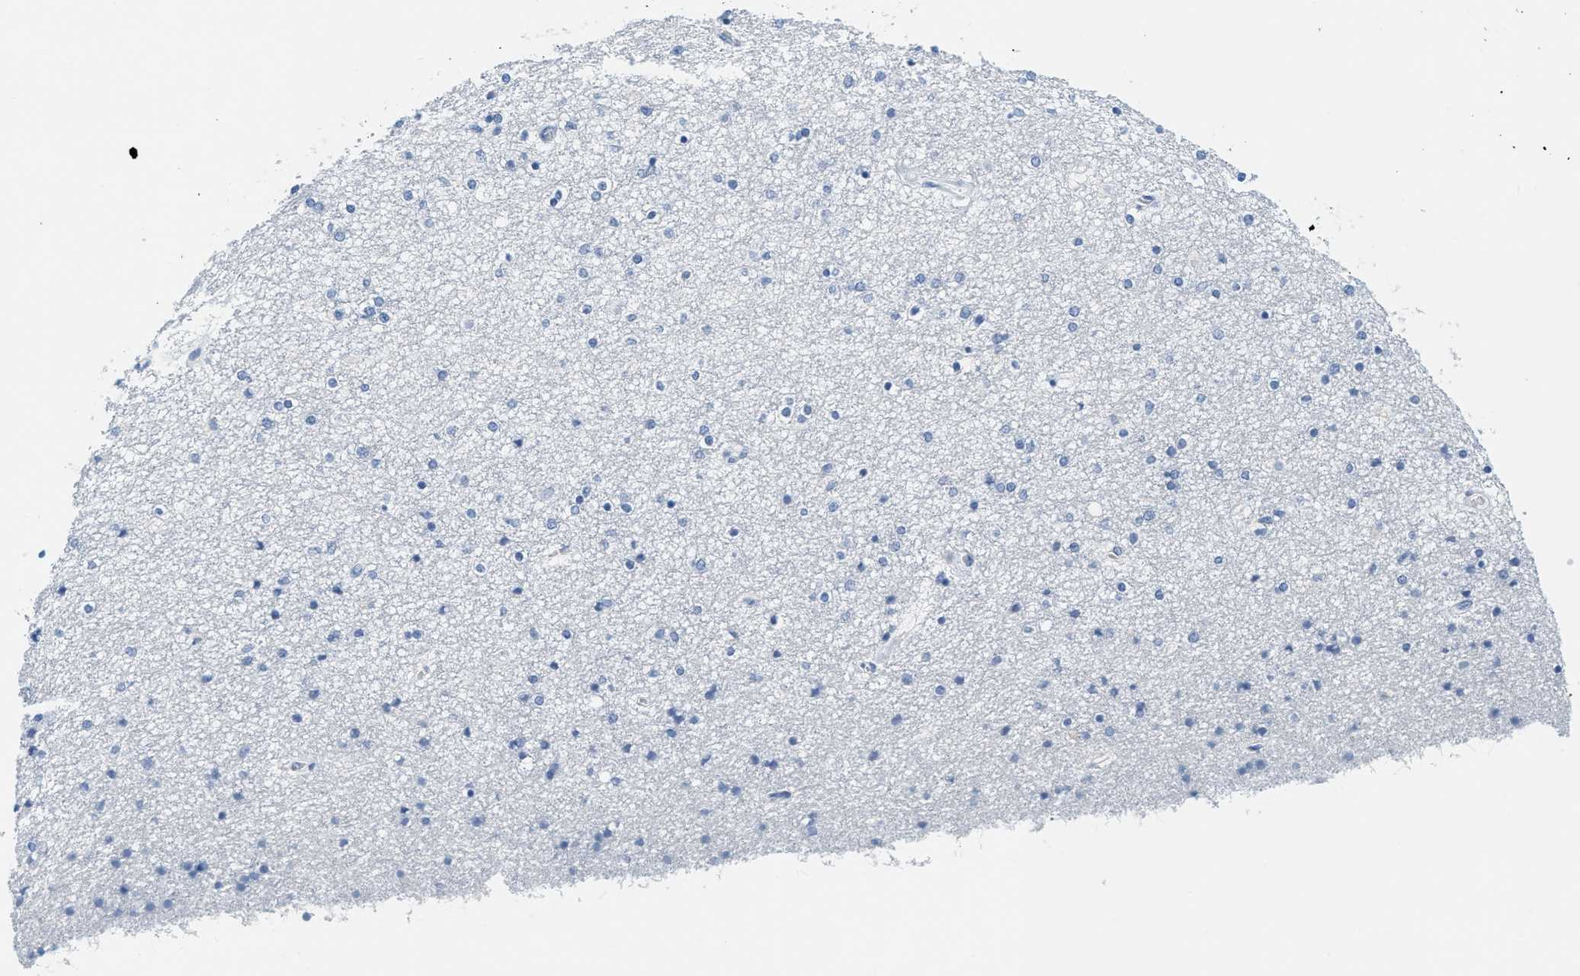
{"staining": {"intensity": "negative", "quantity": "none", "location": "none"}, "tissue": "caudate", "cell_type": "Glial cells", "image_type": "normal", "snomed": [{"axis": "morphology", "description": "Normal tissue, NOS"}, {"axis": "topography", "description": "Lateral ventricle wall"}], "caption": "IHC of benign human caudate displays no staining in glial cells. (DAB IHC, high magnification).", "gene": "LCN2", "patient": {"sex": "female", "age": 54}}